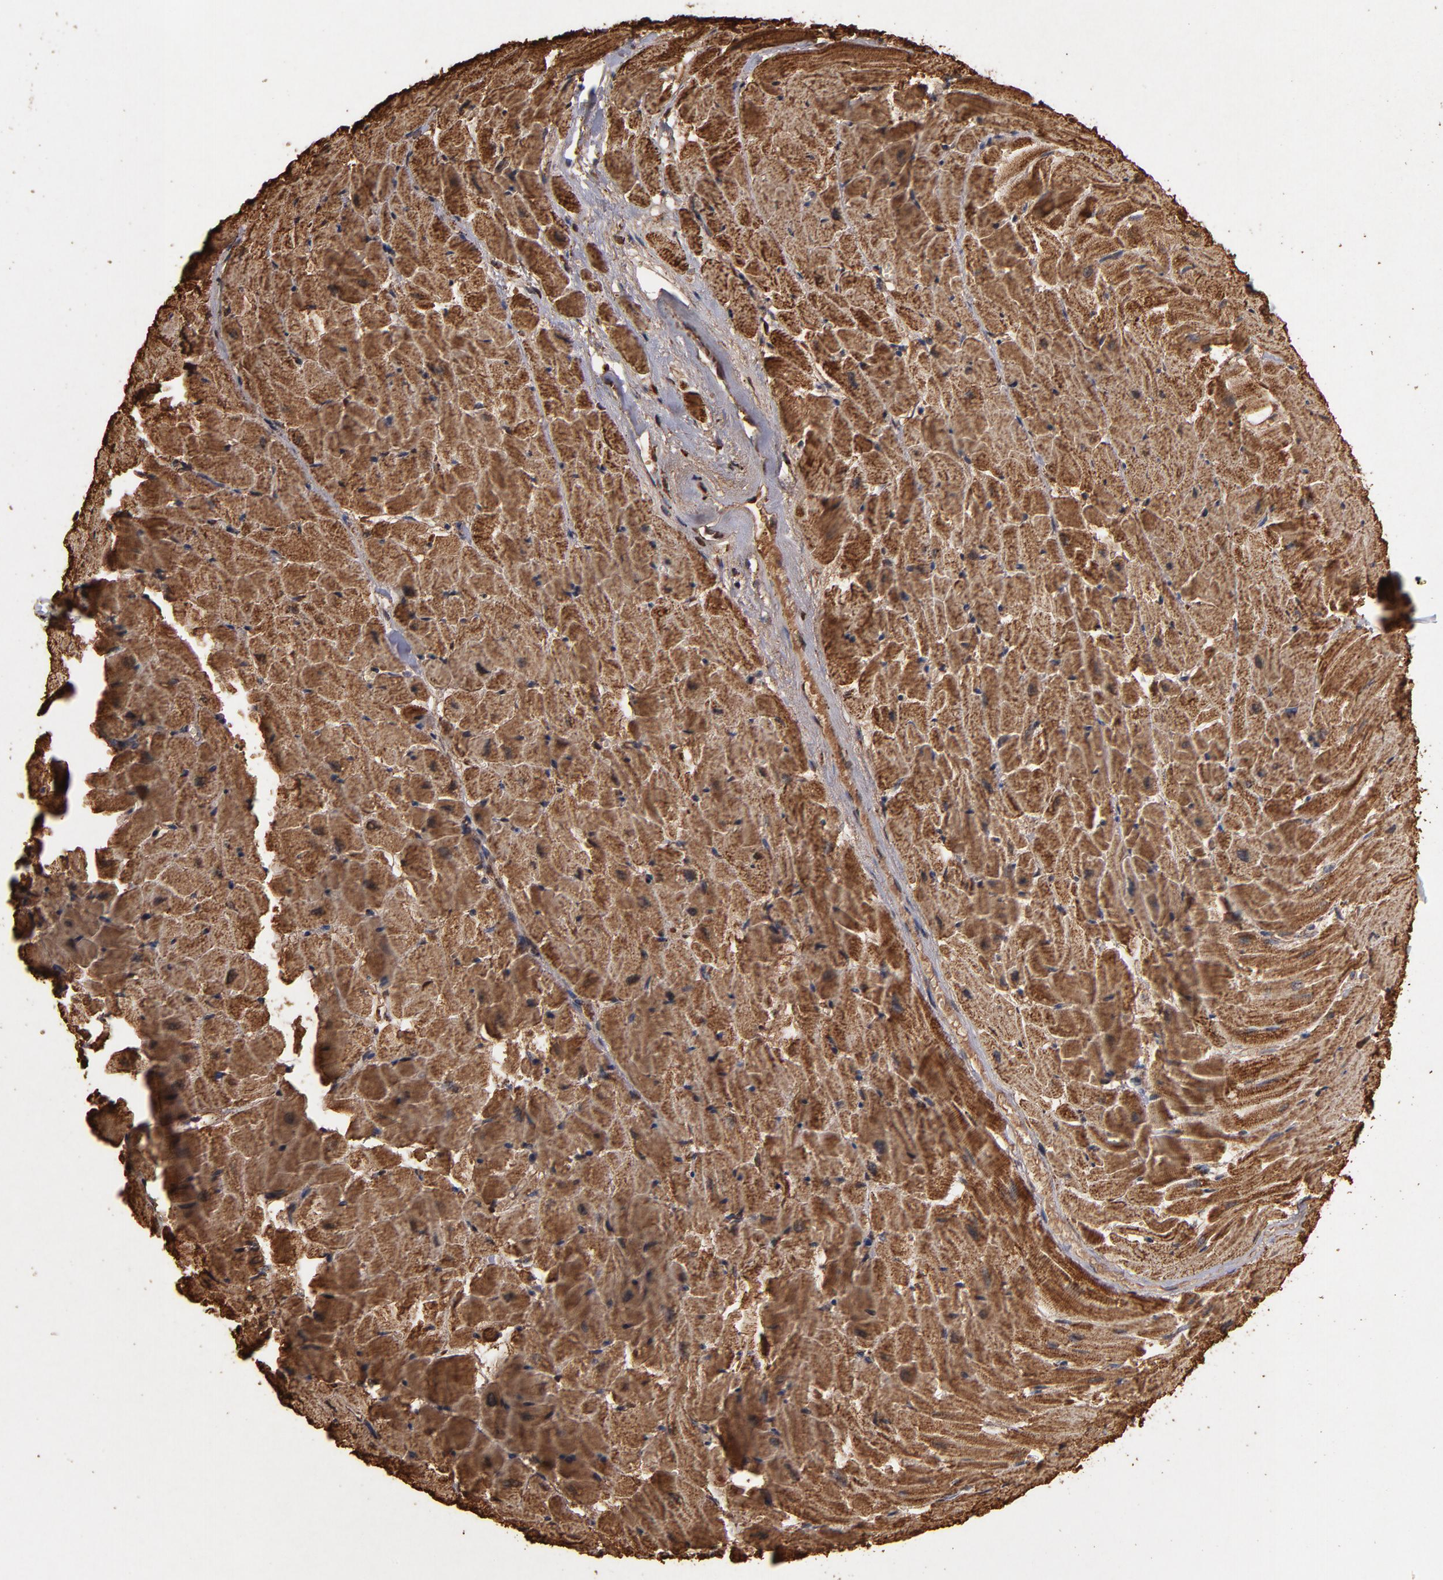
{"staining": {"intensity": "strong", "quantity": ">75%", "location": "cytoplasmic/membranous"}, "tissue": "heart muscle", "cell_type": "Cardiomyocytes", "image_type": "normal", "snomed": [{"axis": "morphology", "description": "Normal tissue, NOS"}, {"axis": "topography", "description": "Heart"}], "caption": "Strong cytoplasmic/membranous staining is present in approximately >75% of cardiomyocytes in unremarkable heart muscle.", "gene": "SOD2", "patient": {"sex": "female", "age": 19}}